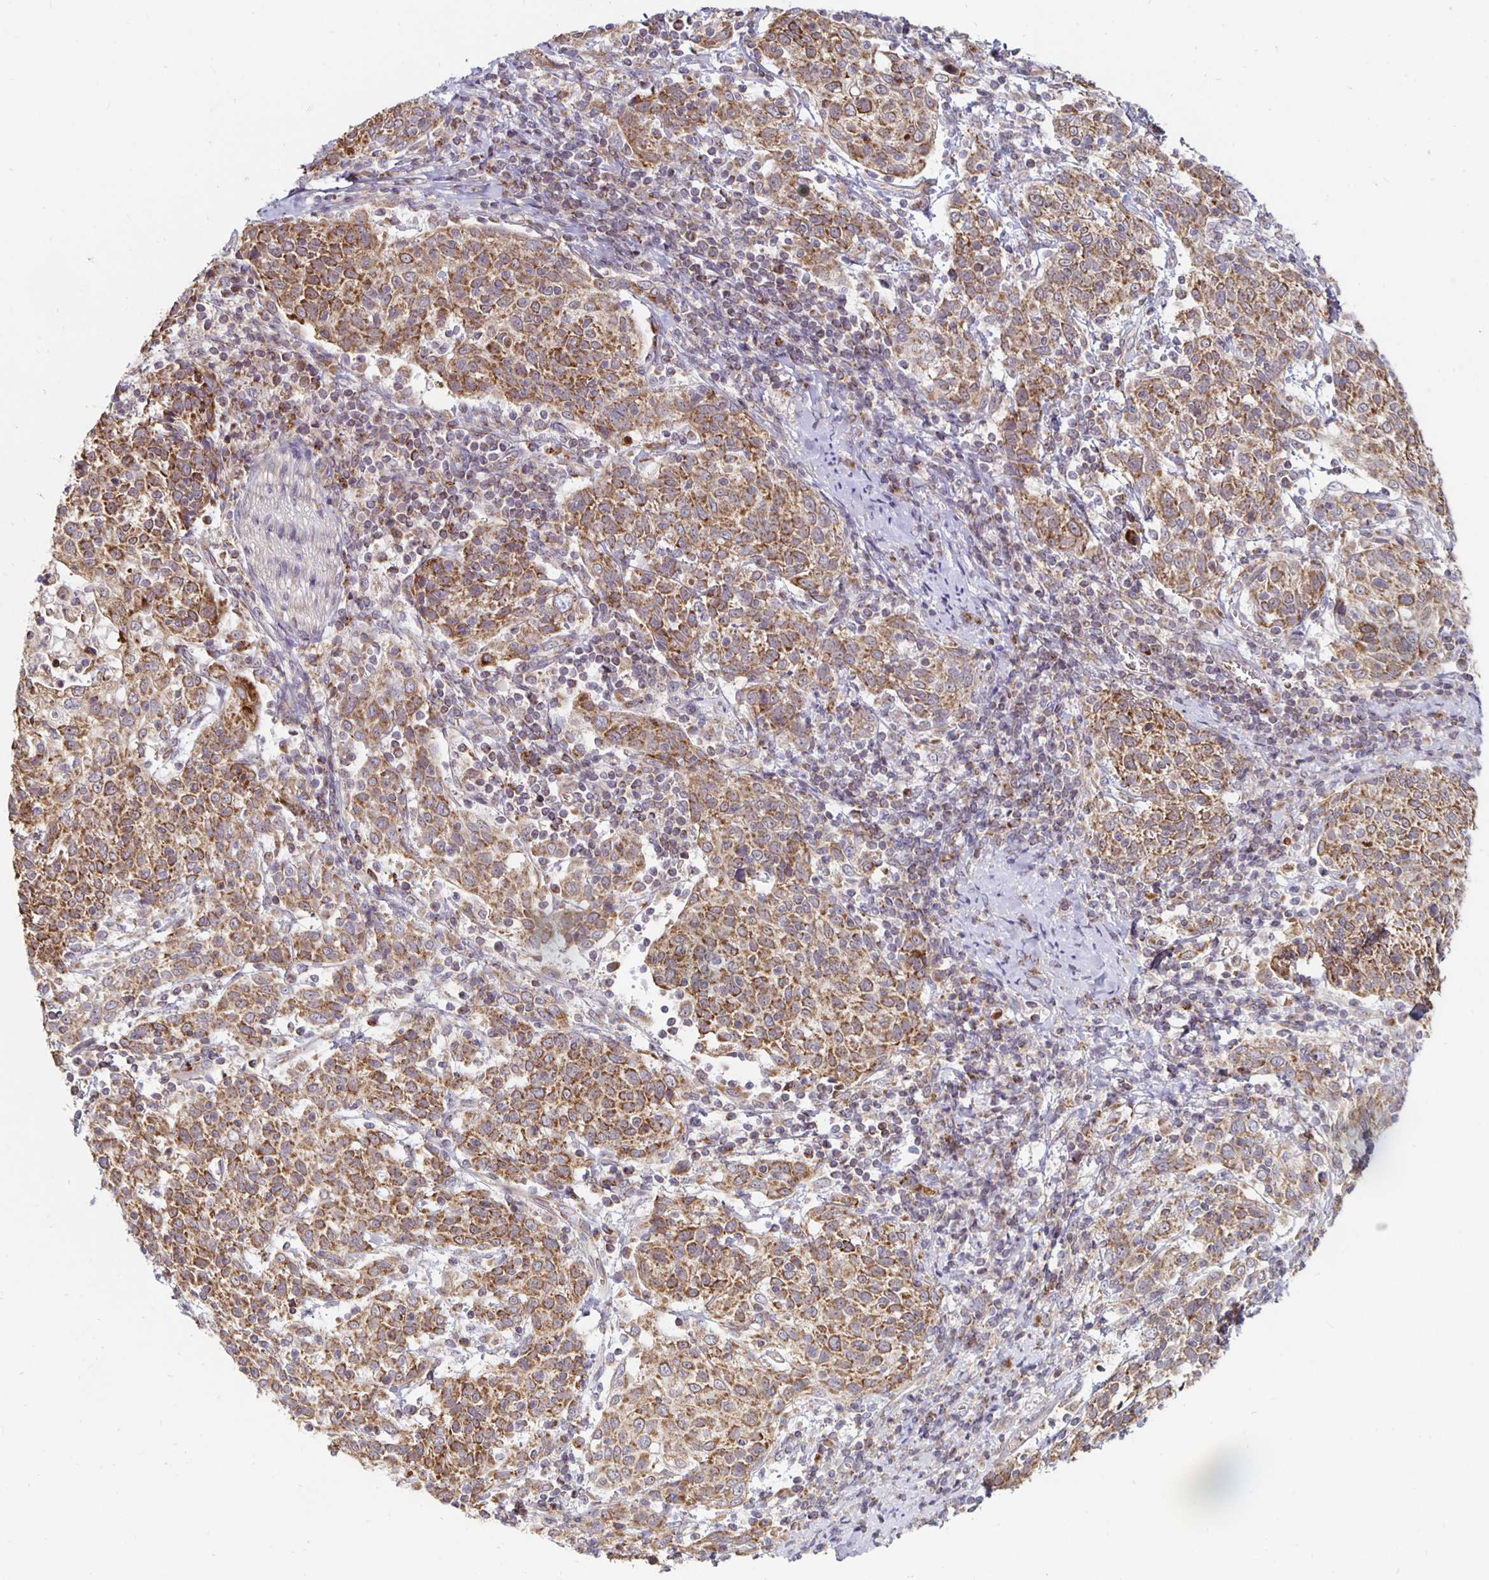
{"staining": {"intensity": "moderate", "quantity": ">75%", "location": "cytoplasmic/membranous"}, "tissue": "cervical cancer", "cell_type": "Tumor cells", "image_type": "cancer", "snomed": [{"axis": "morphology", "description": "Squamous cell carcinoma, NOS"}, {"axis": "topography", "description": "Cervix"}], "caption": "Cervical squamous cell carcinoma tissue shows moderate cytoplasmic/membranous positivity in approximately >75% of tumor cells", "gene": "MRPL28", "patient": {"sex": "female", "age": 61}}